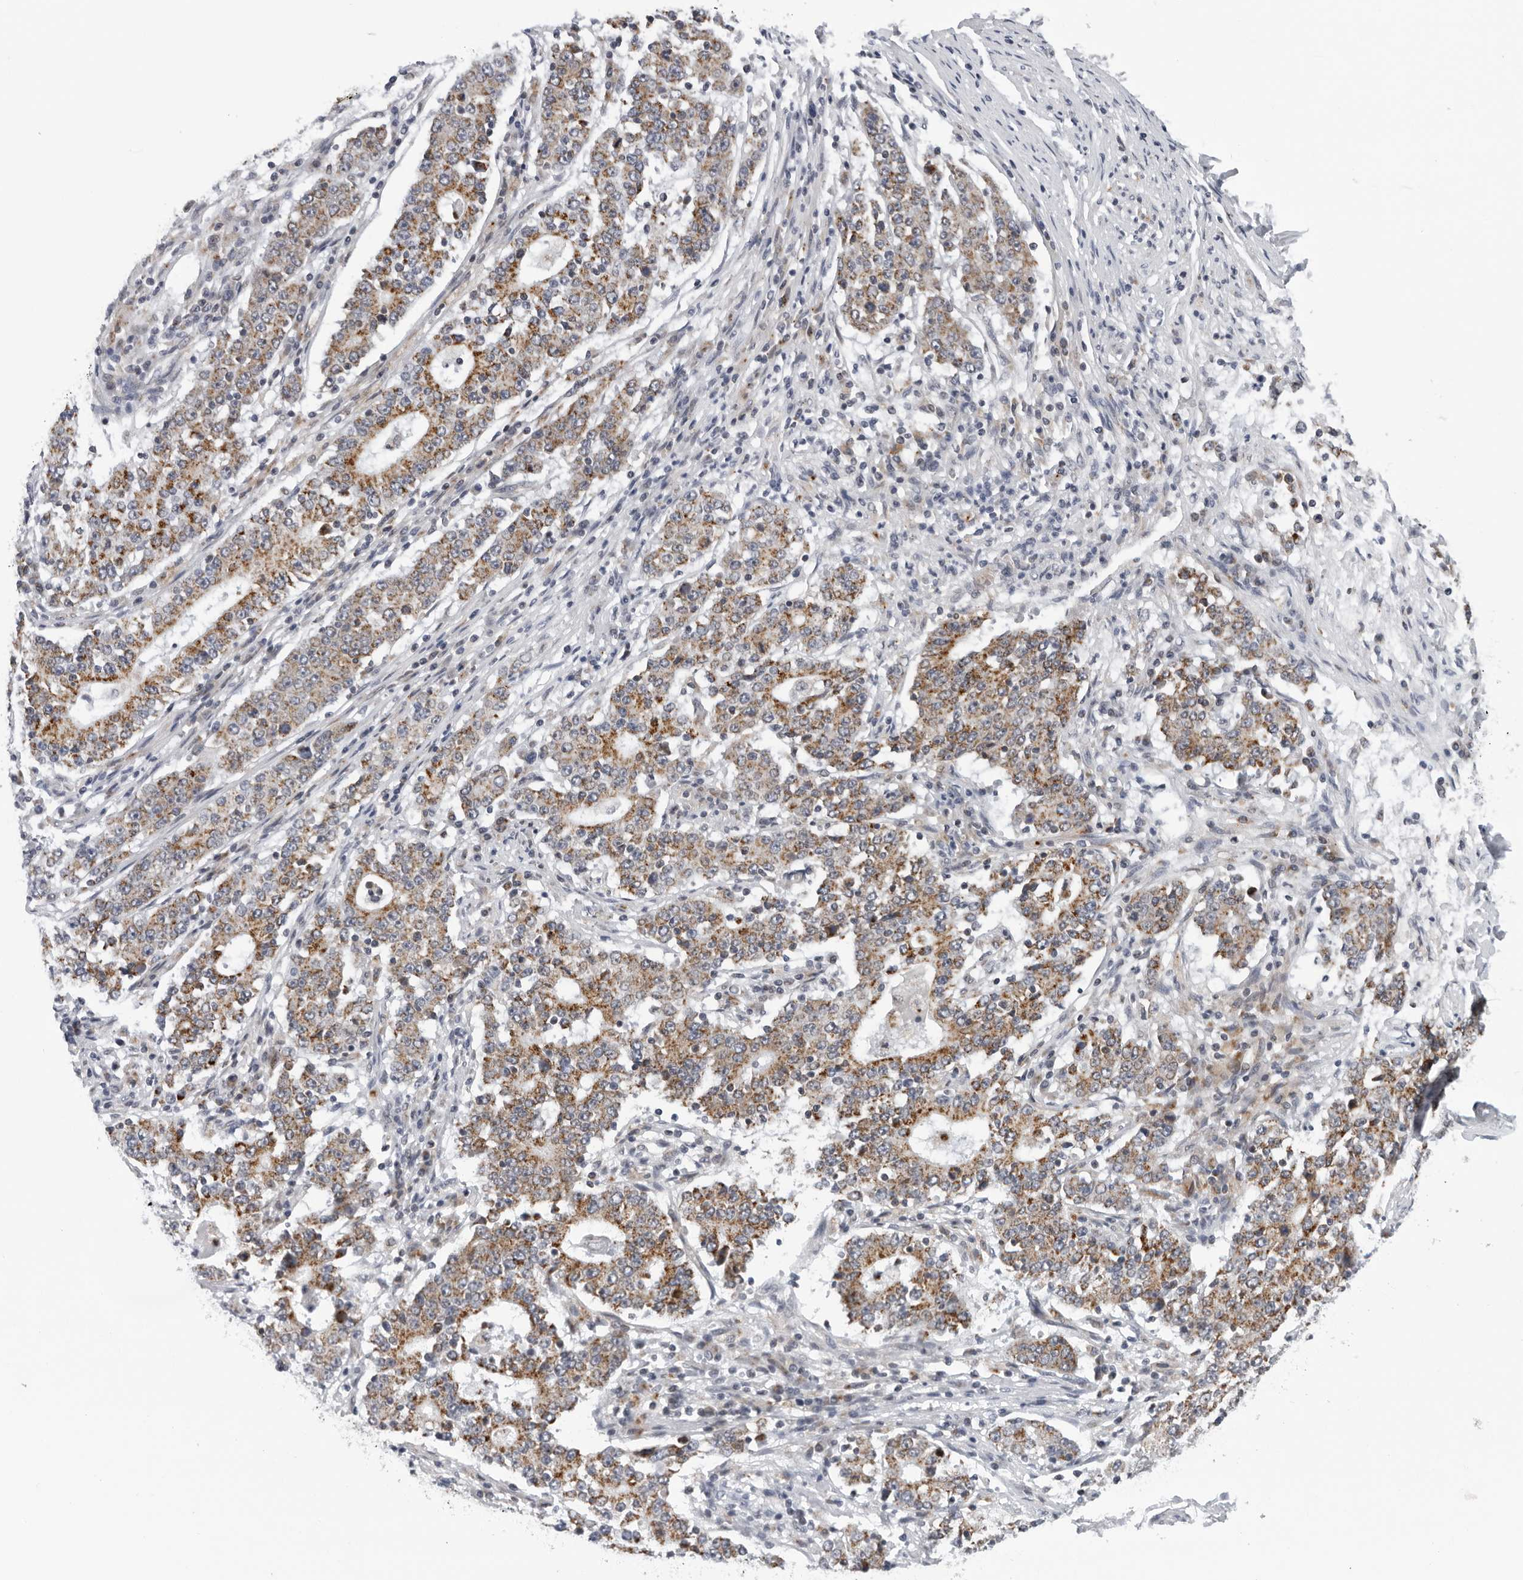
{"staining": {"intensity": "moderate", "quantity": ">75%", "location": "cytoplasmic/membranous"}, "tissue": "stomach cancer", "cell_type": "Tumor cells", "image_type": "cancer", "snomed": [{"axis": "morphology", "description": "Adenocarcinoma, NOS"}, {"axis": "topography", "description": "Stomach"}], "caption": "Brown immunohistochemical staining in human adenocarcinoma (stomach) displays moderate cytoplasmic/membranous staining in approximately >75% of tumor cells.", "gene": "CPT2", "patient": {"sex": "male", "age": 59}}